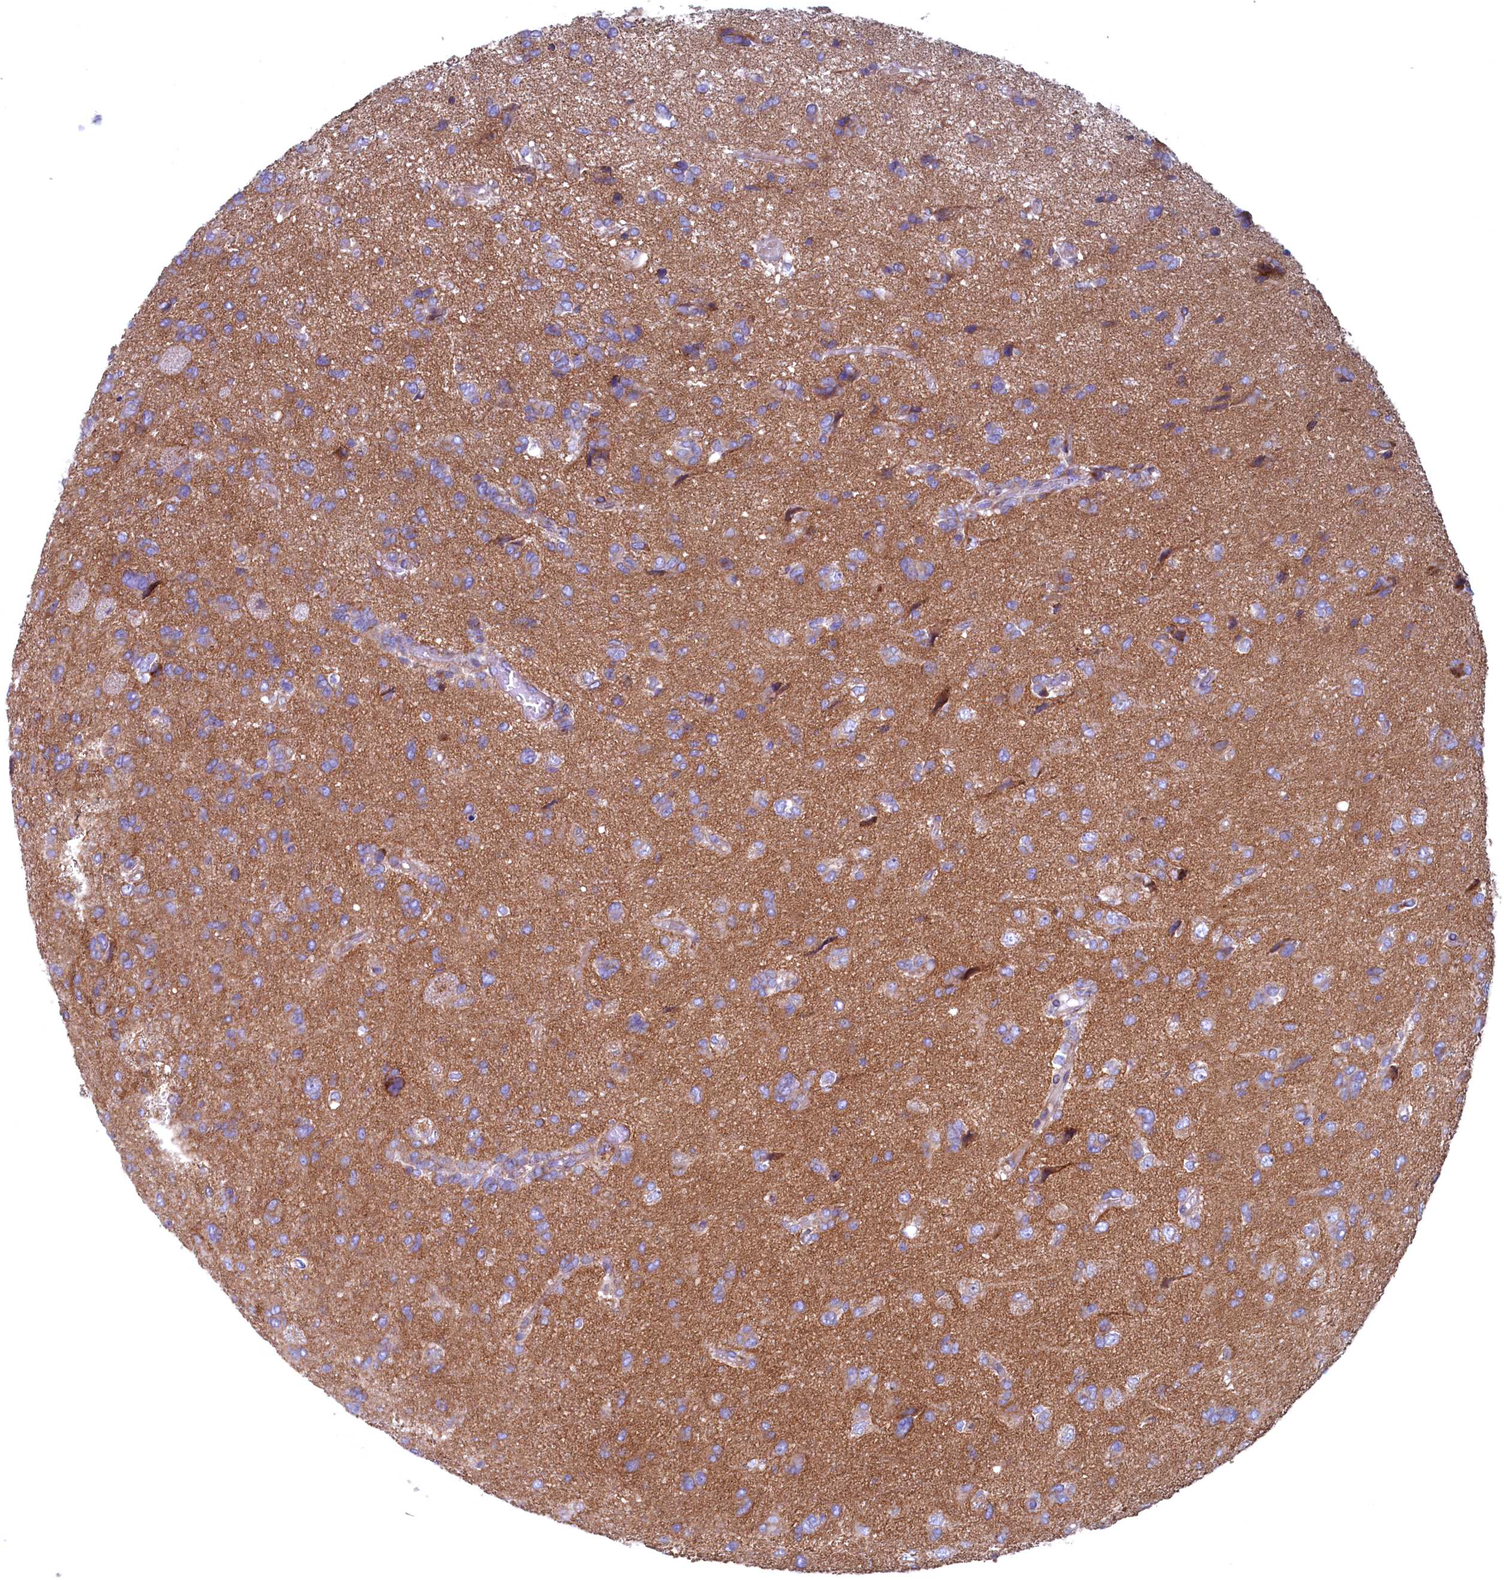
{"staining": {"intensity": "weak", "quantity": "<25%", "location": "cytoplasmic/membranous"}, "tissue": "glioma", "cell_type": "Tumor cells", "image_type": "cancer", "snomed": [{"axis": "morphology", "description": "Glioma, malignant, High grade"}, {"axis": "topography", "description": "Brain"}], "caption": "DAB immunohistochemical staining of glioma exhibits no significant positivity in tumor cells. The staining is performed using DAB (3,3'-diaminobenzidine) brown chromogen with nuclei counter-stained in using hematoxylin.", "gene": "MTFMT", "patient": {"sex": "female", "age": 59}}